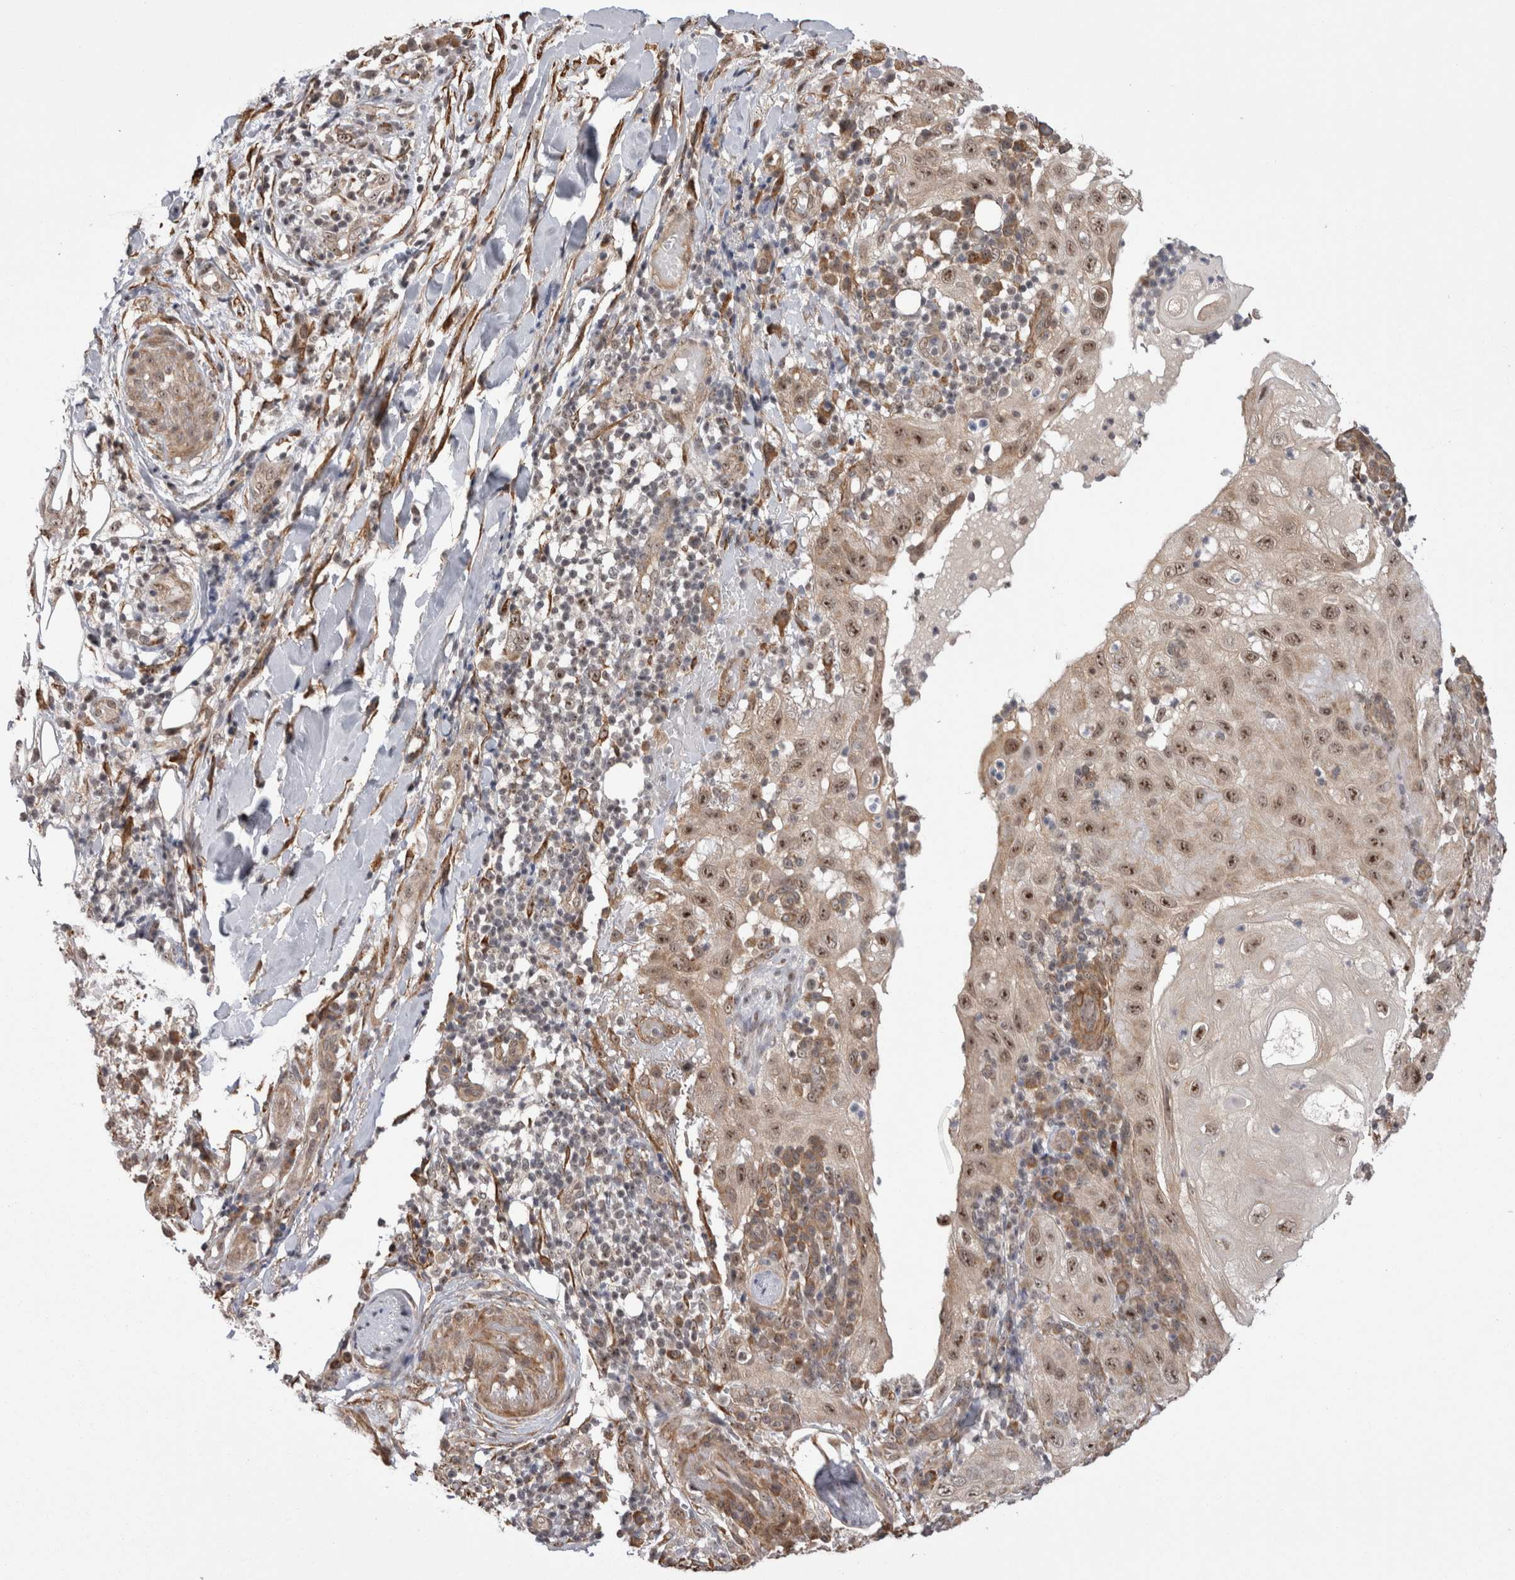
{"staining": {"intensity": "moderate", "quantity": ">75%", "location": "nuclear"}, "tissue": "skin cancer", "cell_type": "Tumor cells", "image_type": "cancer", "snomed": [{"axis": "morphology", "description": "Normal tissue, NOS"}, {"axis": "morphology", "description": "Squamous cell carcinoma, NOS"}, {"axis": "topography", "description": "Skin"}], "caption": "Immunohistochemistry of human squamous cell carcinoma (skin) shows medium levels of moderate nuclear staining in approximately >75% of tumor cells.", "gene": "EXOSC4", "patient": {"sex": "female", "age": 96}}